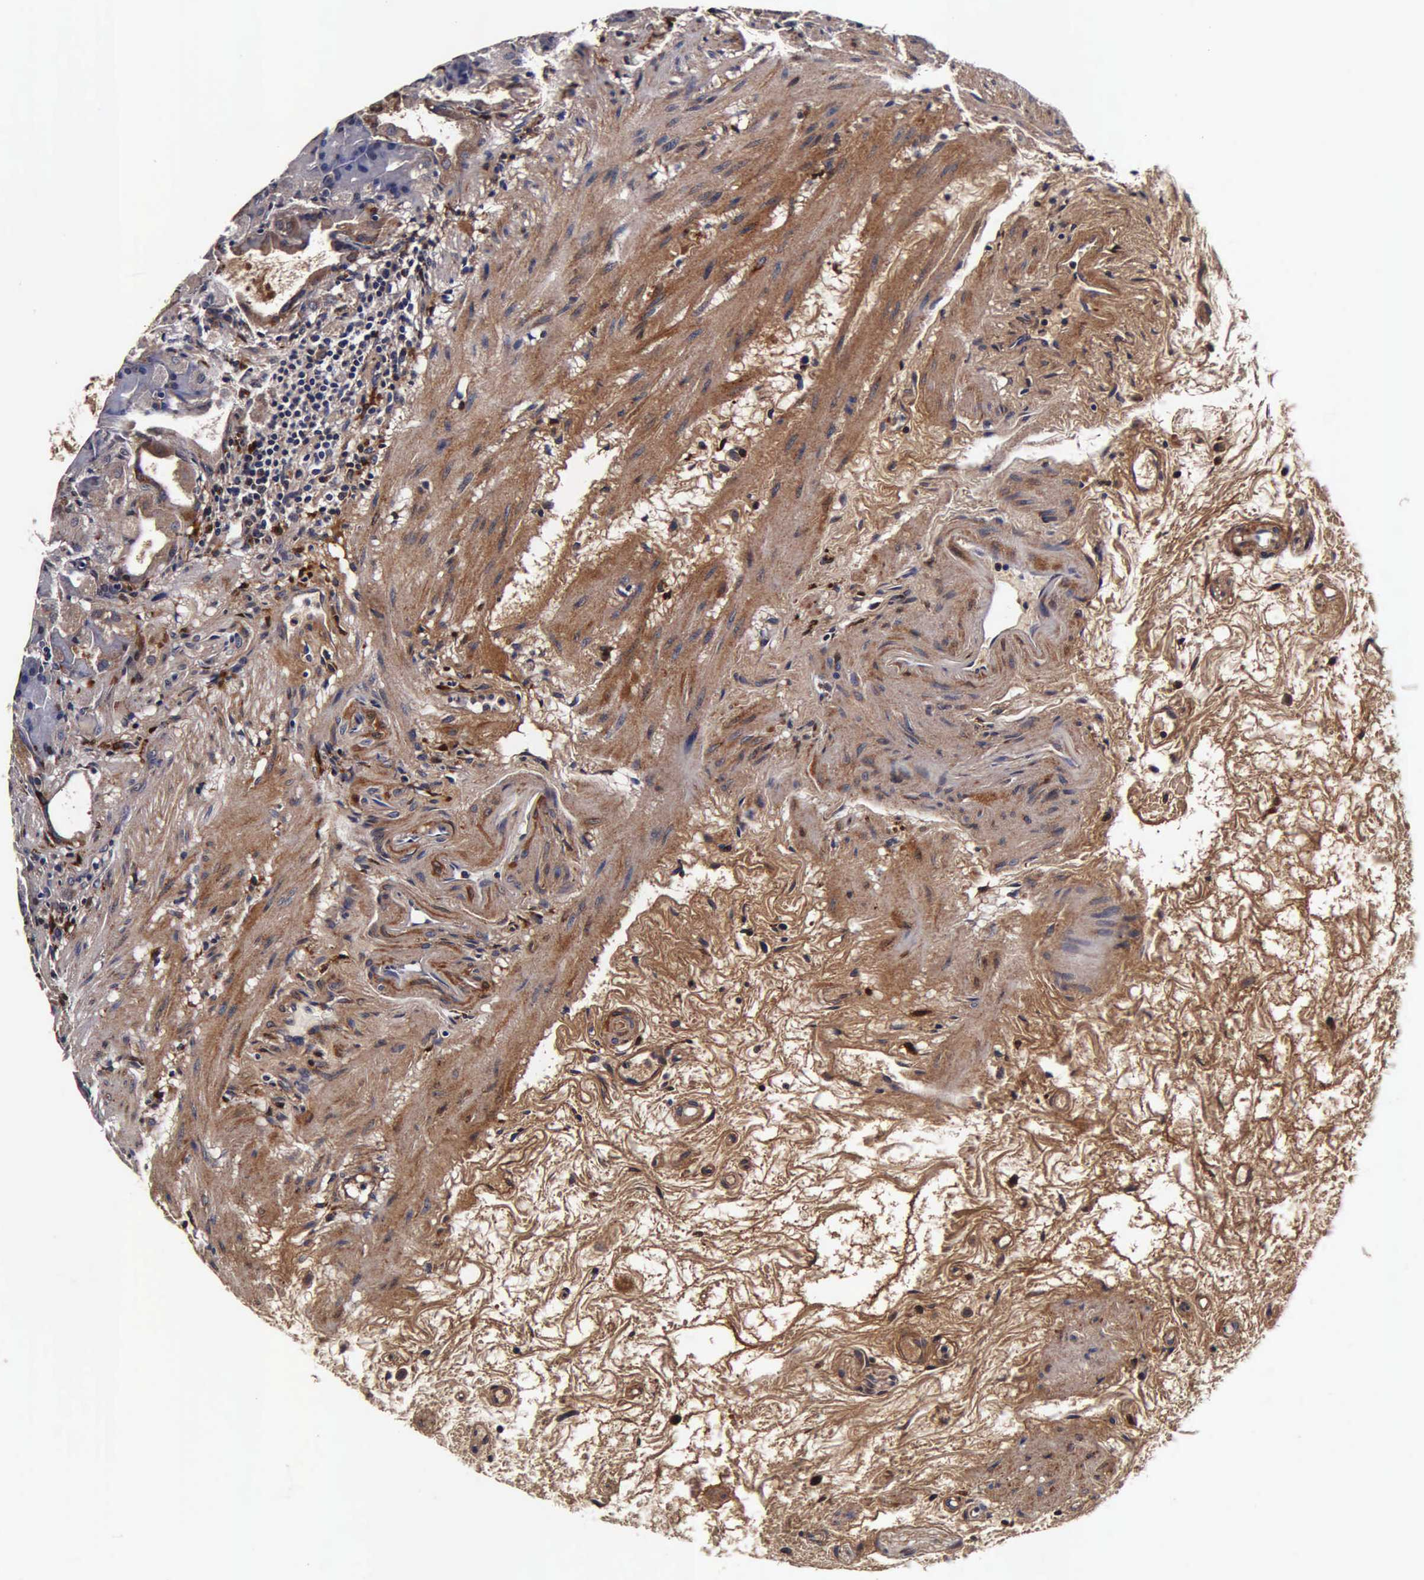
{"staining": {"intensity": "moderate", "quantity": "25%-75%", "location": "cytoplasmic/membranous"}, "tissue": "stomach", "cell_type": "Glandular cells", "image_type": "normal", "snomed": [{"axis": "morphology", "description": "Normal tissue, NOS"}, {"axis": "topography", "description": "Stomach, upper"}], "caption": "Brown immunohistochemical staining in normal human stomach displays moderate cytoplasmic/membranous staining in approximately 25%-75% of glandular cells. Immunohistochemistry (ihc) stains the protein of interest in brown and the nuclei are stained blue.", "gene": "CST3", "patient": {"sex": "female", "age": 75}}